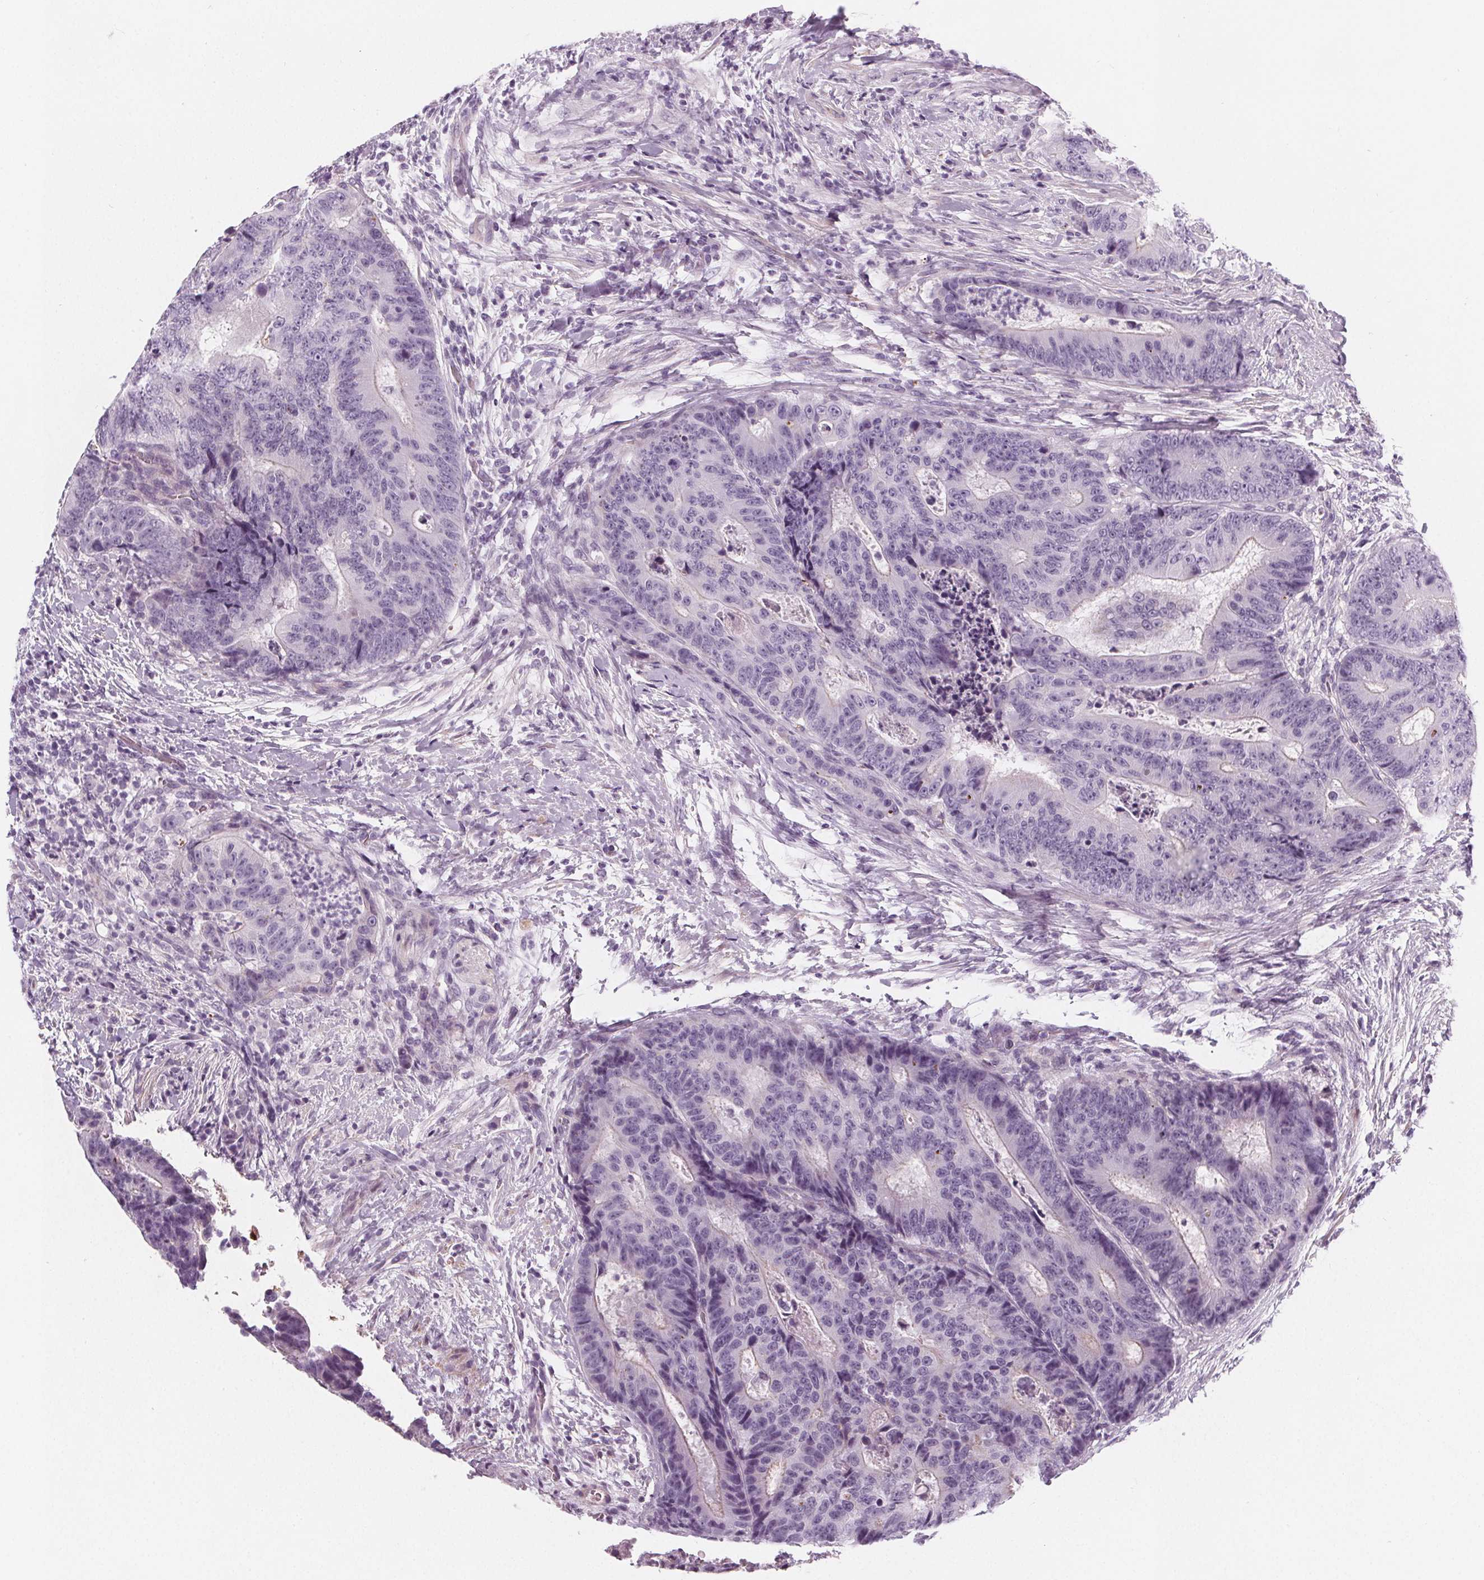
{"staining": {"intensity": "negative", "quantity": "none", "location": "none"}, "tissue": "colorectal cancer", "cell_type": "Tumor cells", "image_type": "cancer", "snomed": [{"axis": "morphology", "description": "Adenocarcinoma, NOS"}, {"axis": "topography", "description": "Colon"}], "caption": "Immunohistochemical staining of human adenocarcinoma (colorectal) reveals no significant positivity in tumor cells. (DAB (3,3'-diaminobenzidine) IHC with hematoxylin counter stain).", "gene": "SLC5A12", "patient": {"sex": "female", "age": 48}}